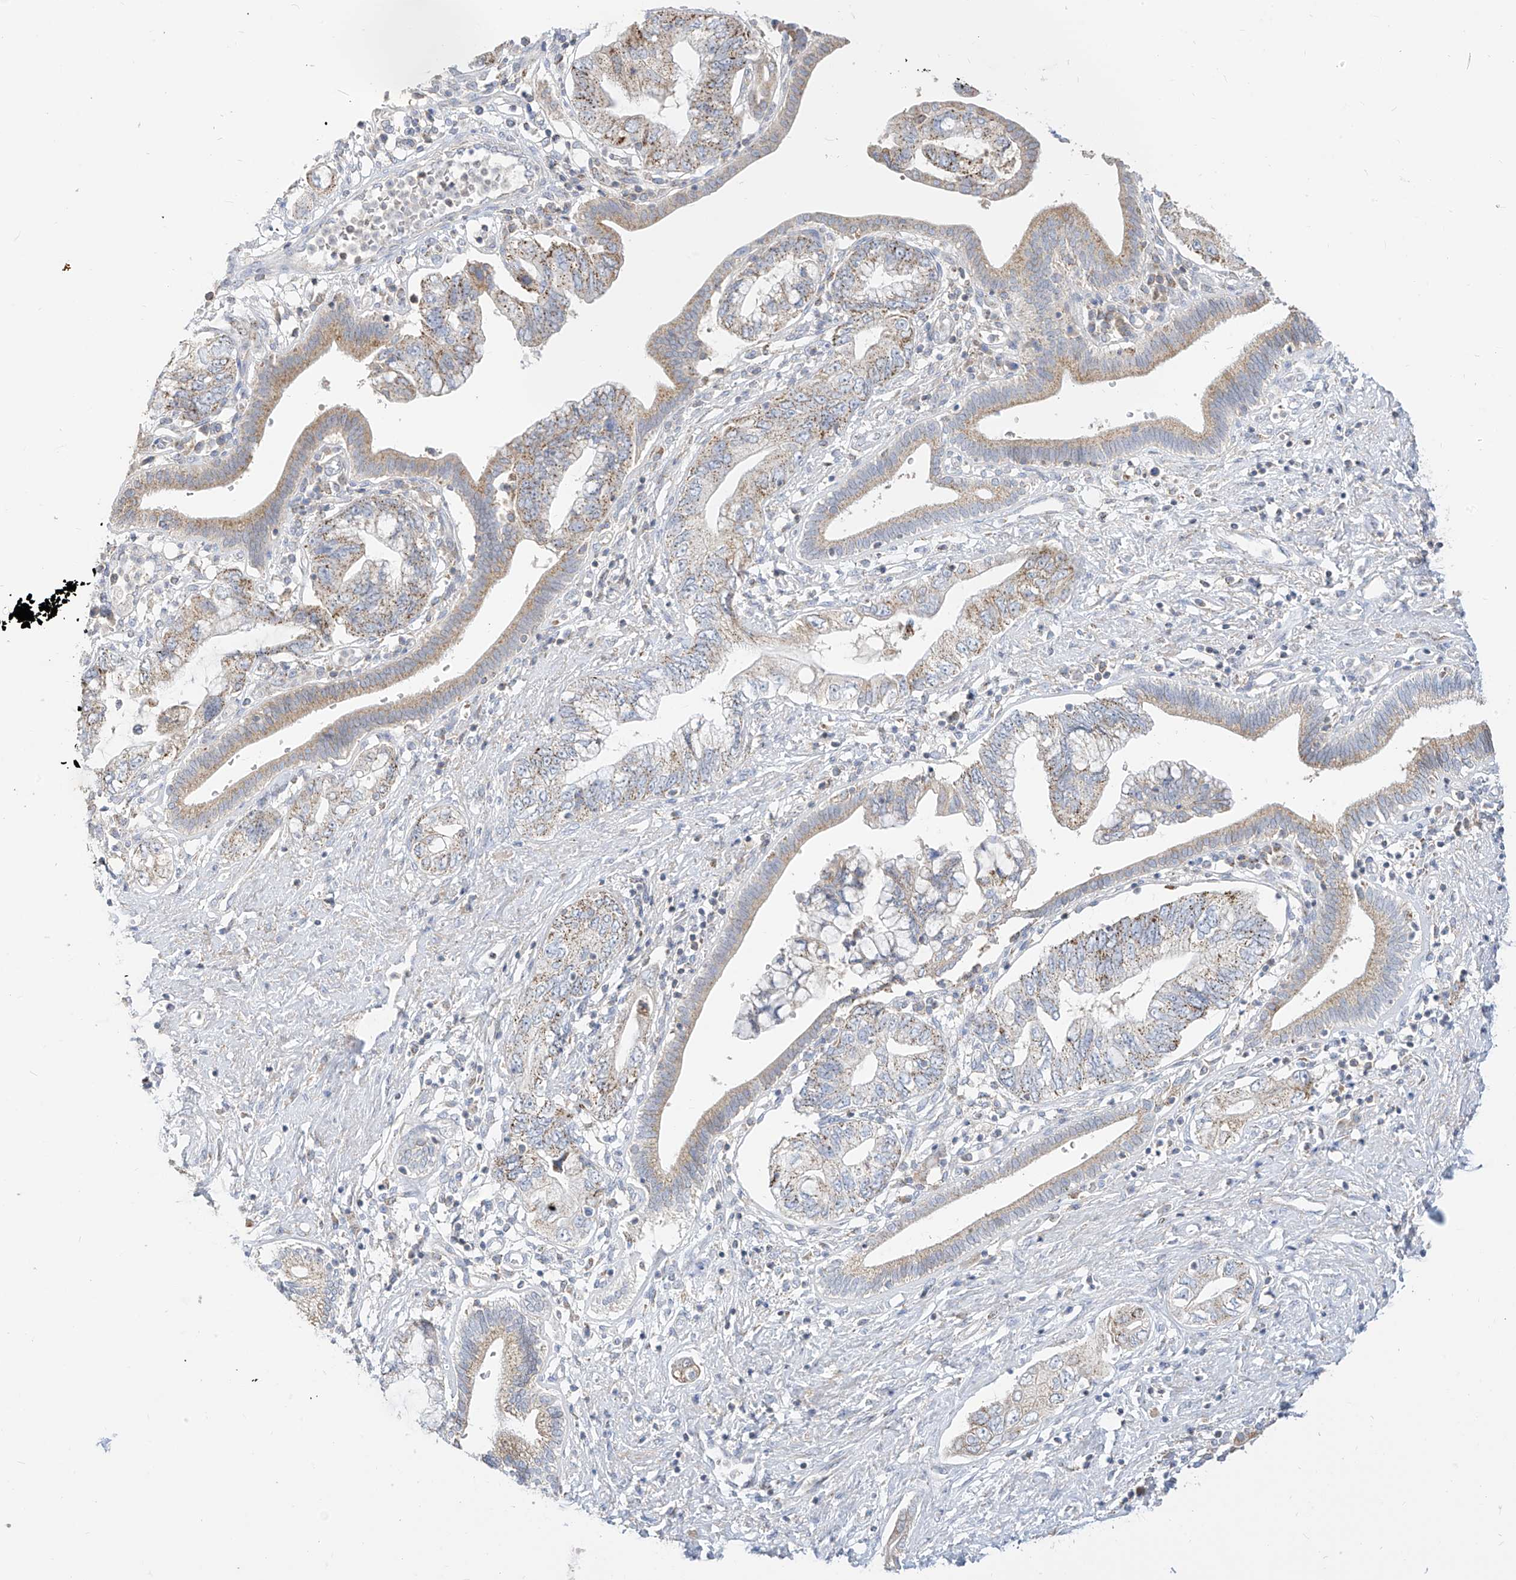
{"staining": {"intensity": "weak", "quantity": ">75%", "location": "cytoplasmic/membranous"}, "tissue": "pancreatic cancer", "cell_type": "Tumor cells", "image_type": "cancer", "snomed": [{"axis": "morphology", "description": "Adenocarcinoma, NOS"}, {"axis": "topography", "description": "Pancreas"}], "caption": "Protein analysis of pancreatic adenocarcinoma tissue reveals weak cytoplasmic/membranous staining in about >75% of tumor cells.", "gene": "RASA2", "patient": {"sex": "female", "age": 73}}